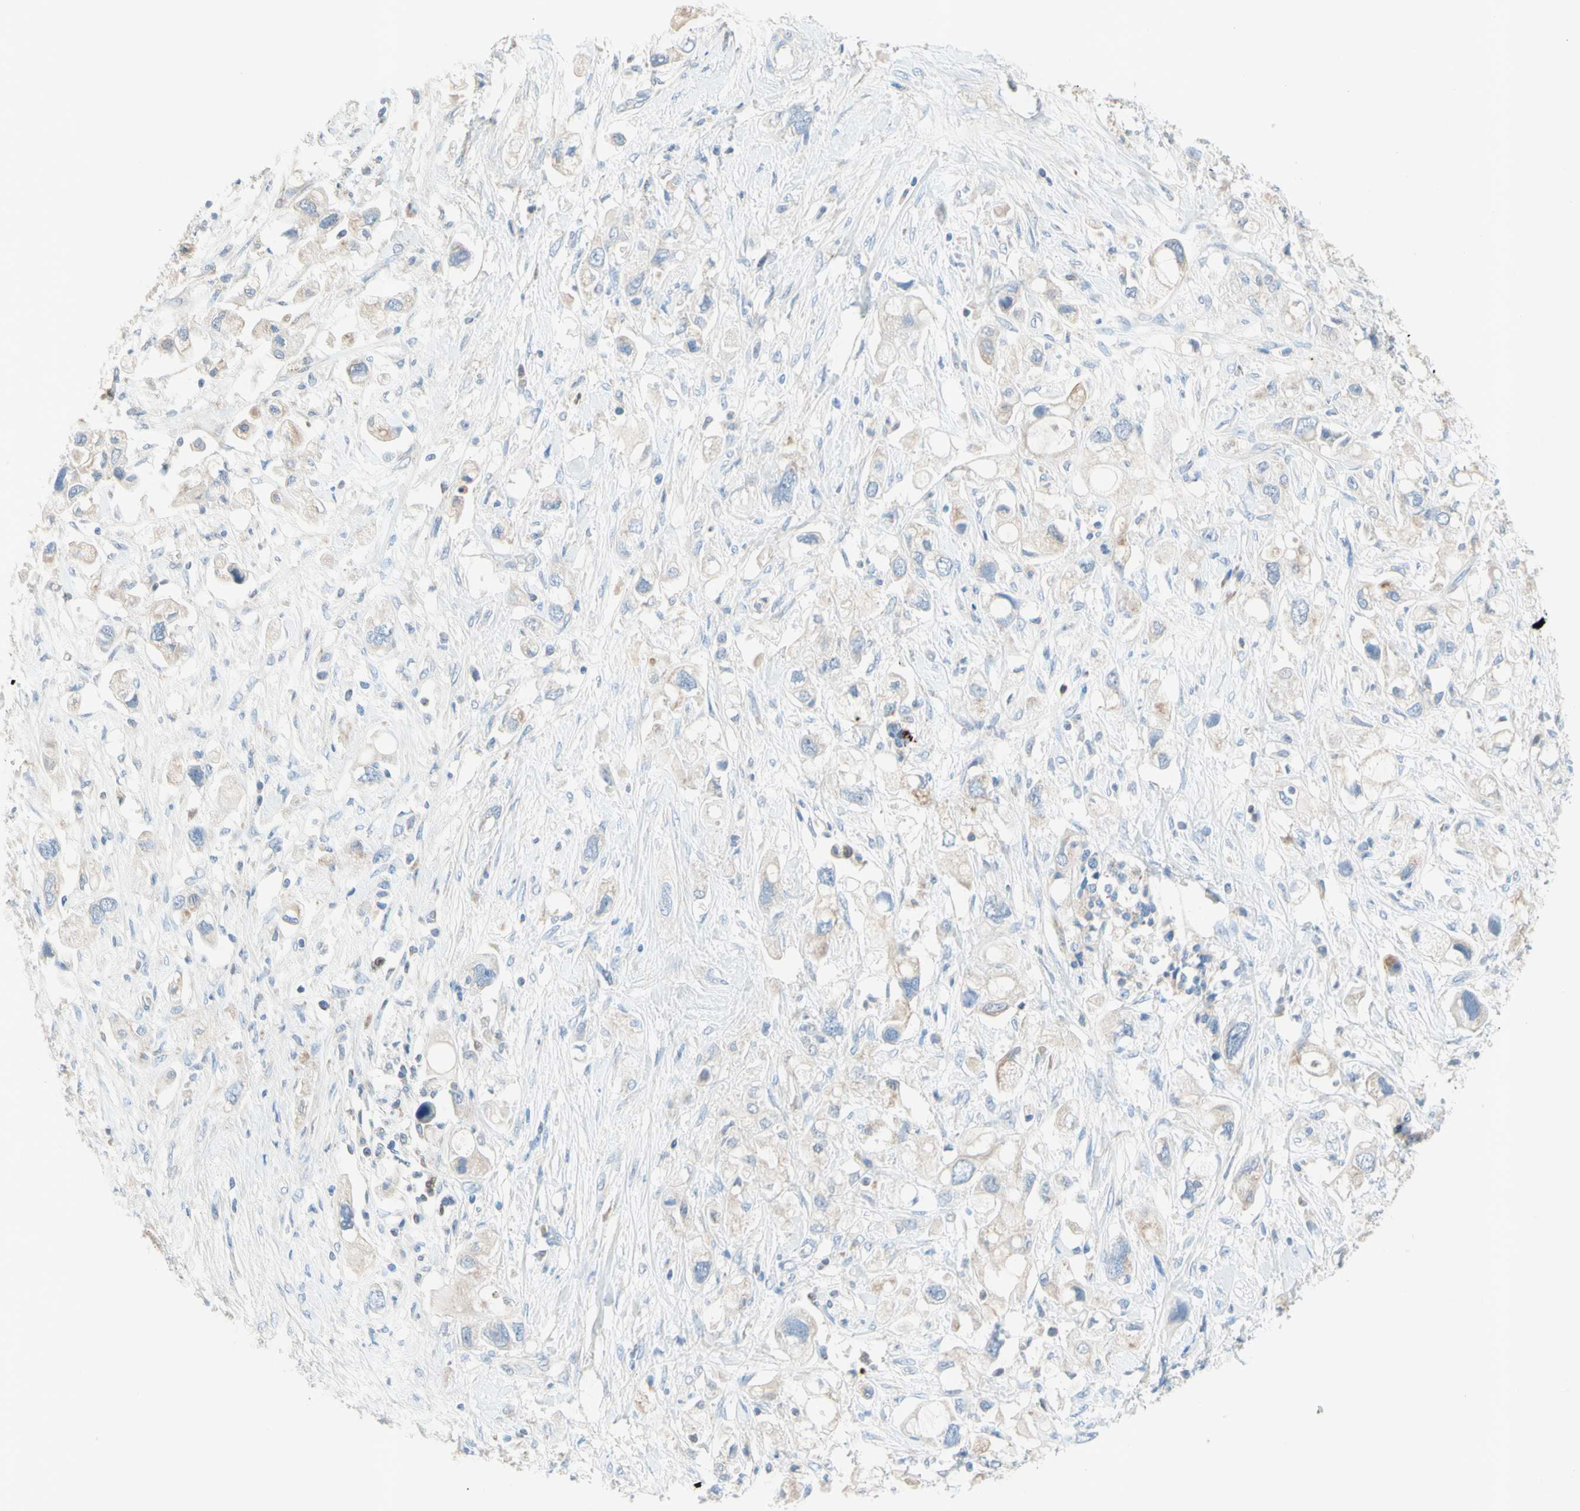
{"staining": {"intensity": "weak", "quantity": "25%-75%", "location": "cytoplasmic/membranous"}, "tissue": "pancreatic cancer", "cell_type": "Tumor cells", "image_type": "cancer", "snomed": [{"axis": "morphology", "description": "Adenocarcinoma, NOS"}, {"axis": "topography", "description": "Pancreas"}], "caption": "A low amount of weak cytoplasmic/membranous positivity is identified in about 25%-75% of tumor cells in pancreatic cancer tissue.", "gene": "MFF", "patient": {"sex": "female", "age": 56}}